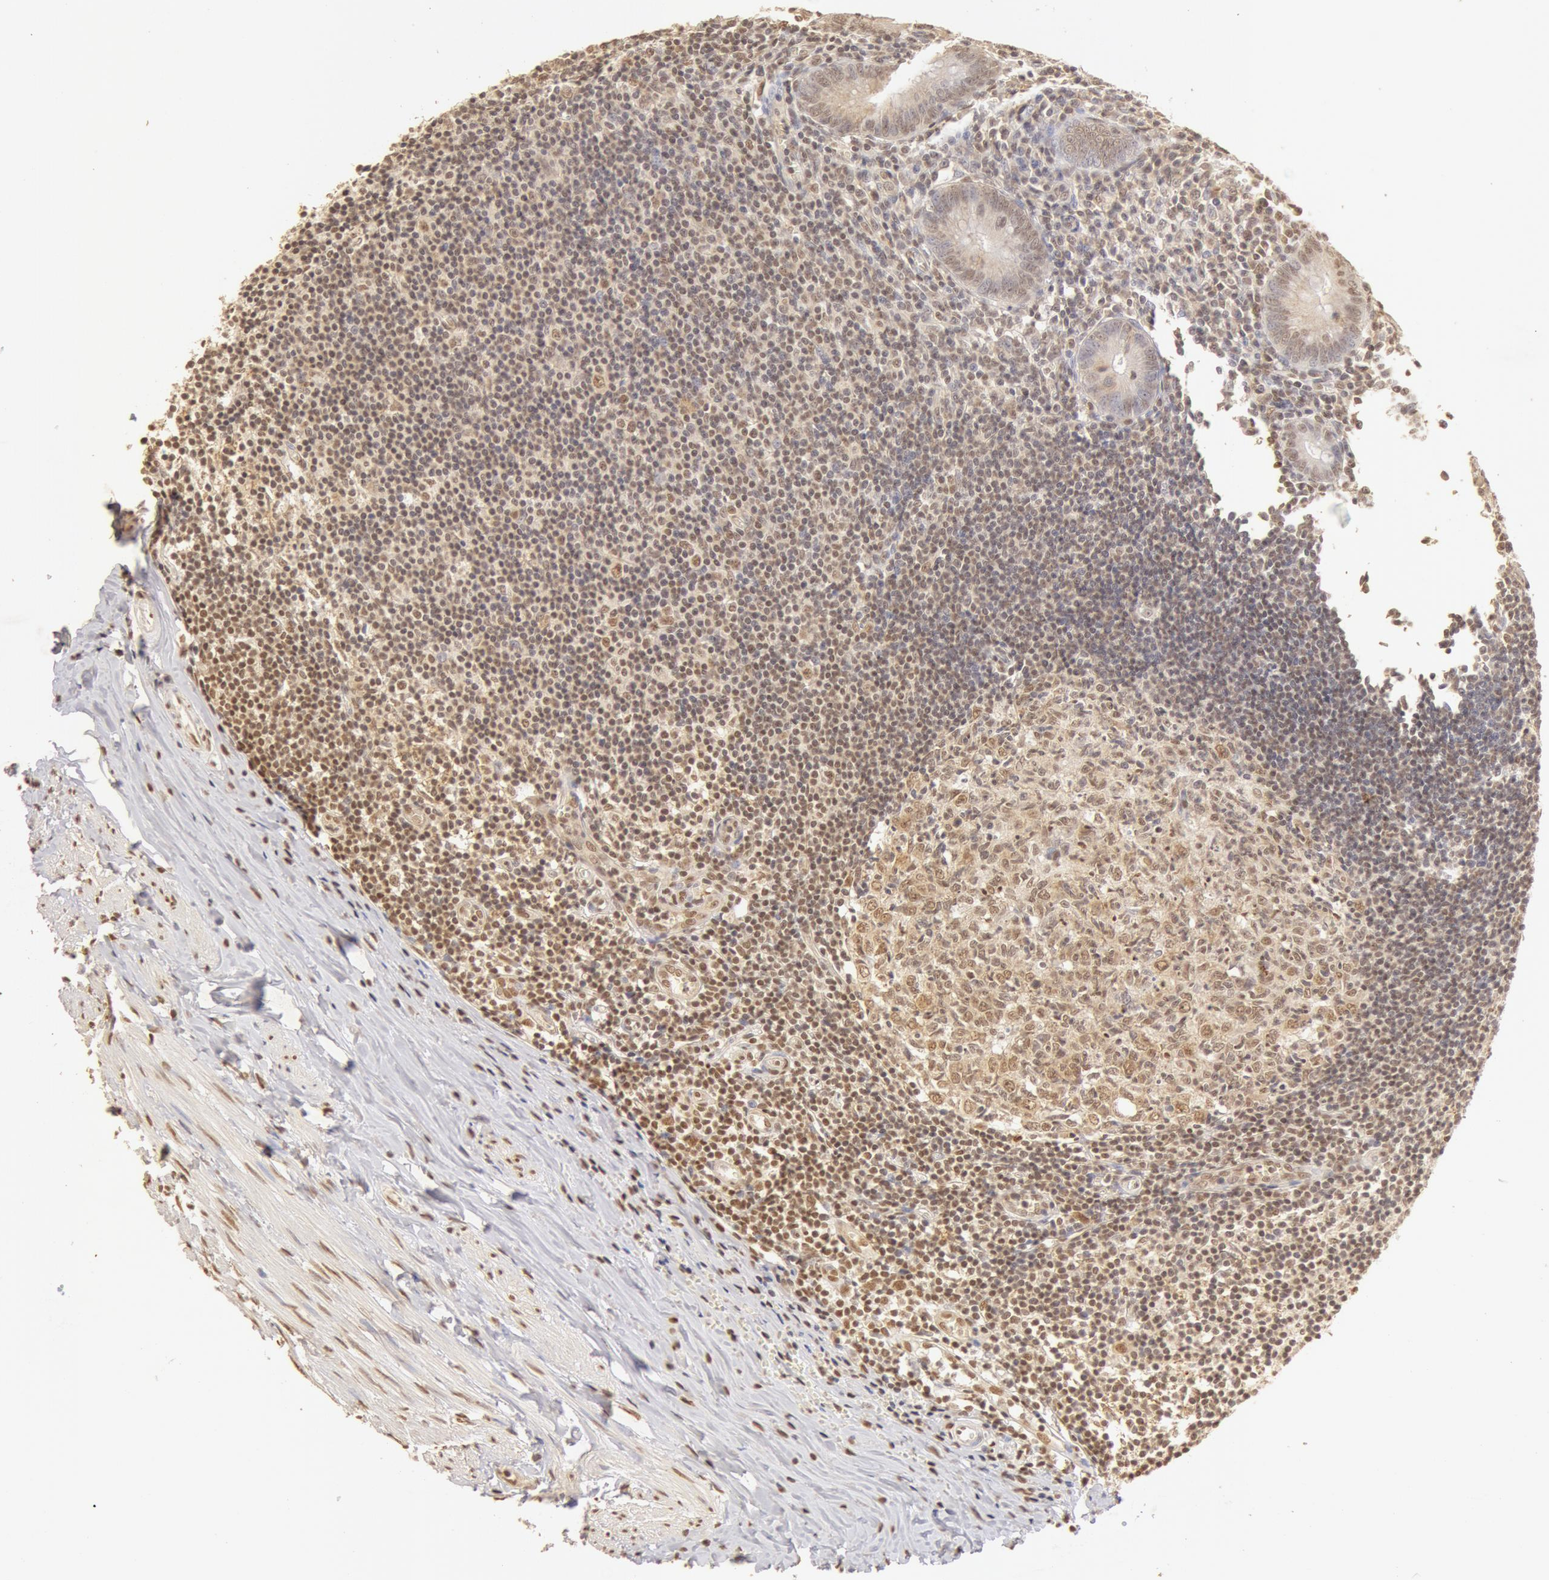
{"staining": {"intensity": "moderate", "quantity": ">75%", "location": "cytoplasmic/membranous,nuclear"}, "tissue": "appendix", "cell_type": "Glandular cells", "image_type": "normal", "snomed": [{"axis": "morphology", "description": "Normal tissue, NOS"}, {"axis": "topography", "description": "Appendix"}], "caption": "Protein staining of normal appendix demonstrates moderate cytoplasmic/membranous,nuclear positivity in approximately >75% of glandular cells.", "gene": "SNRNP70", "patient": {"sex": "female", "age": 19}}